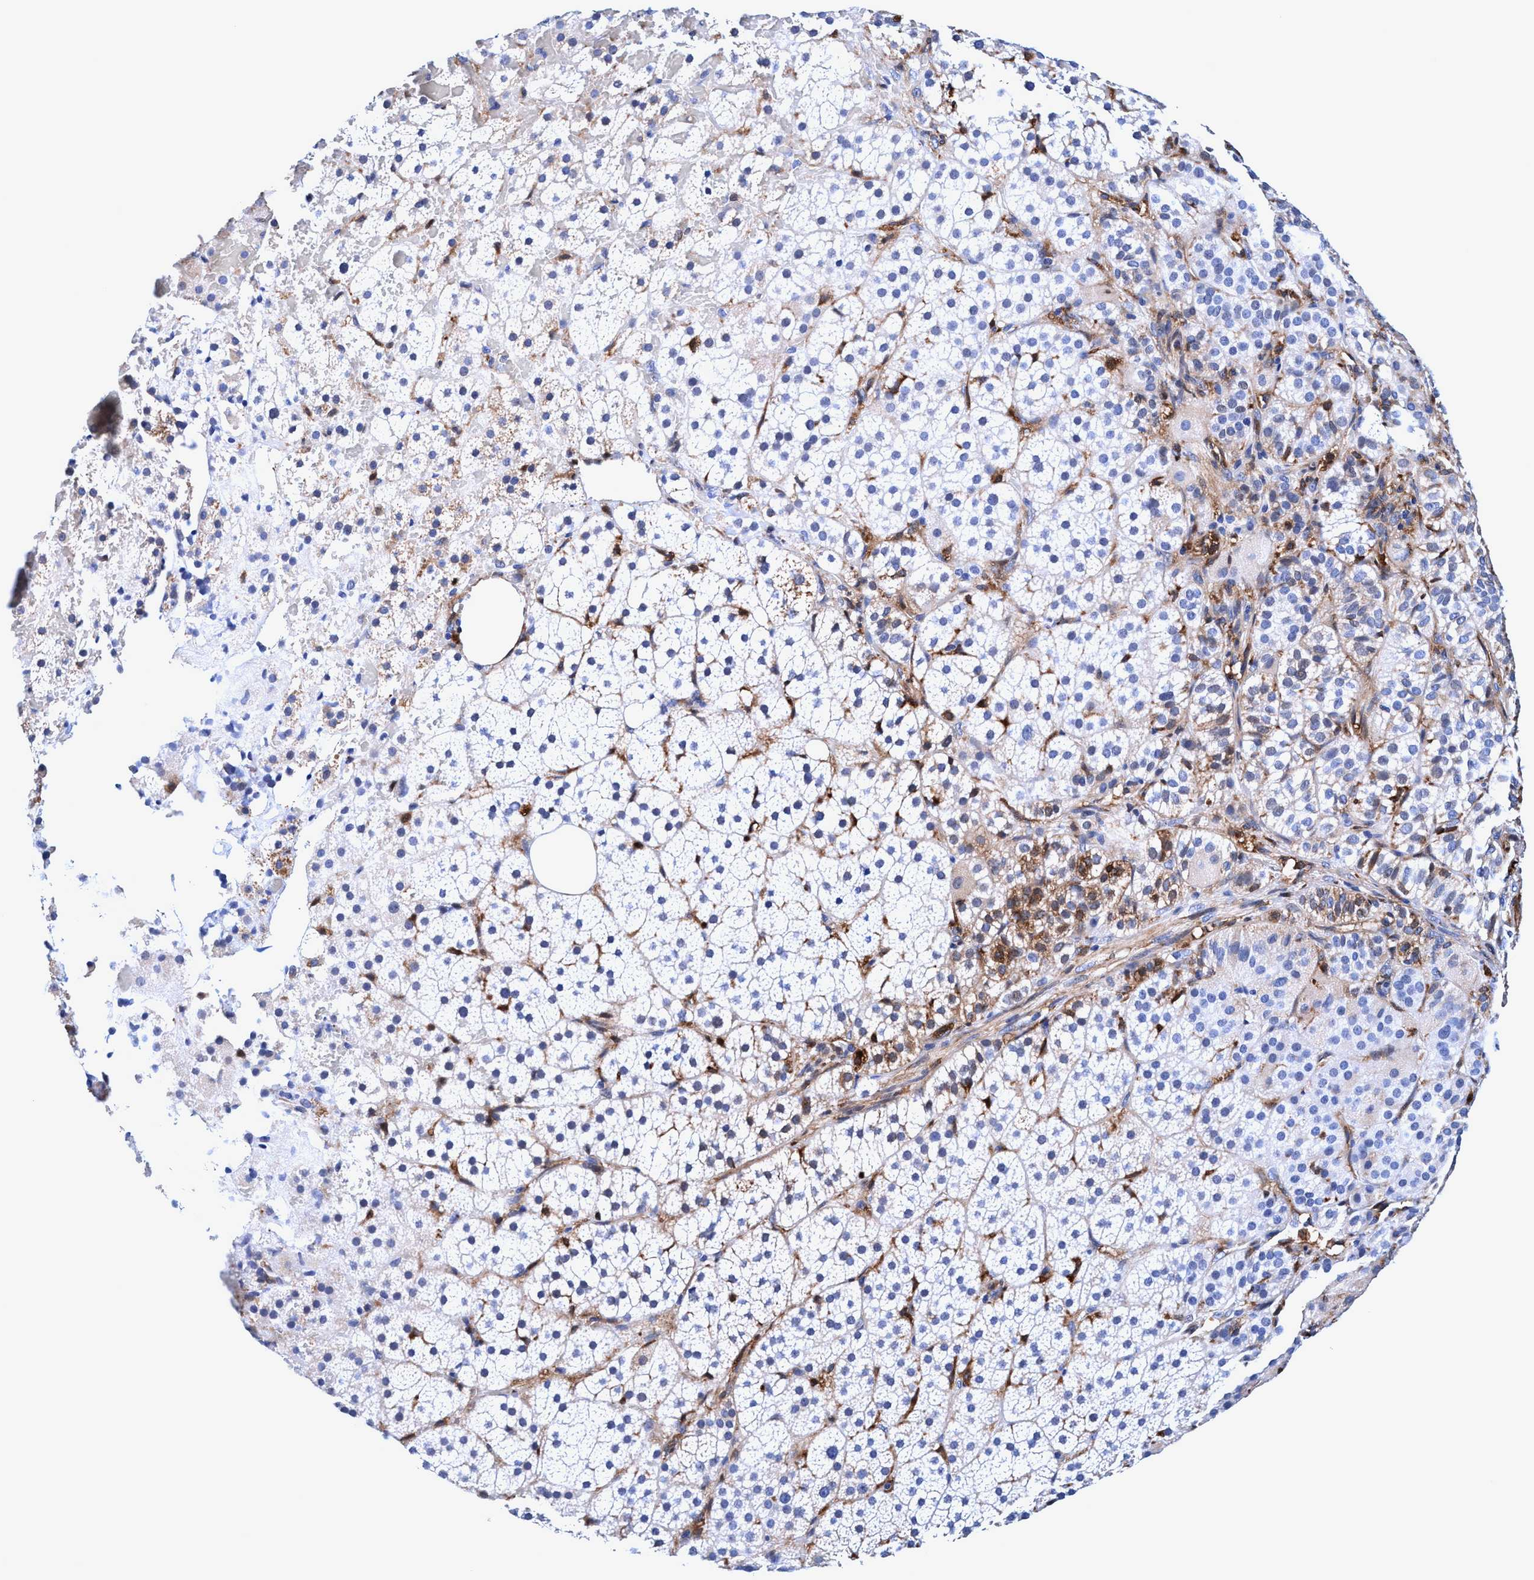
{"staining": {"intensity": "moderate", "quantity": "<25%", "location": "cytoplasmic/membranous"}, "tissue": "adrenal gland", "cell_type": "Glandular cells", "image_type": "normal", "snomed": [{"axis": "morphology", "description": "Normal tissue, NOS"}, {"axis": "topography", "description": "Adrenal gland"}], "caption": "This histopathology image shows benign adrenal gland stained with immunohistochemistry (IHC) to label a protein in brown. The cytoplasmic/membranous of glandular cells show moderate positivity for the protein. Nuclei are counter-stained blue.", "gene": "UBALD2", "patient": {"sex": "female", "age": 59}}